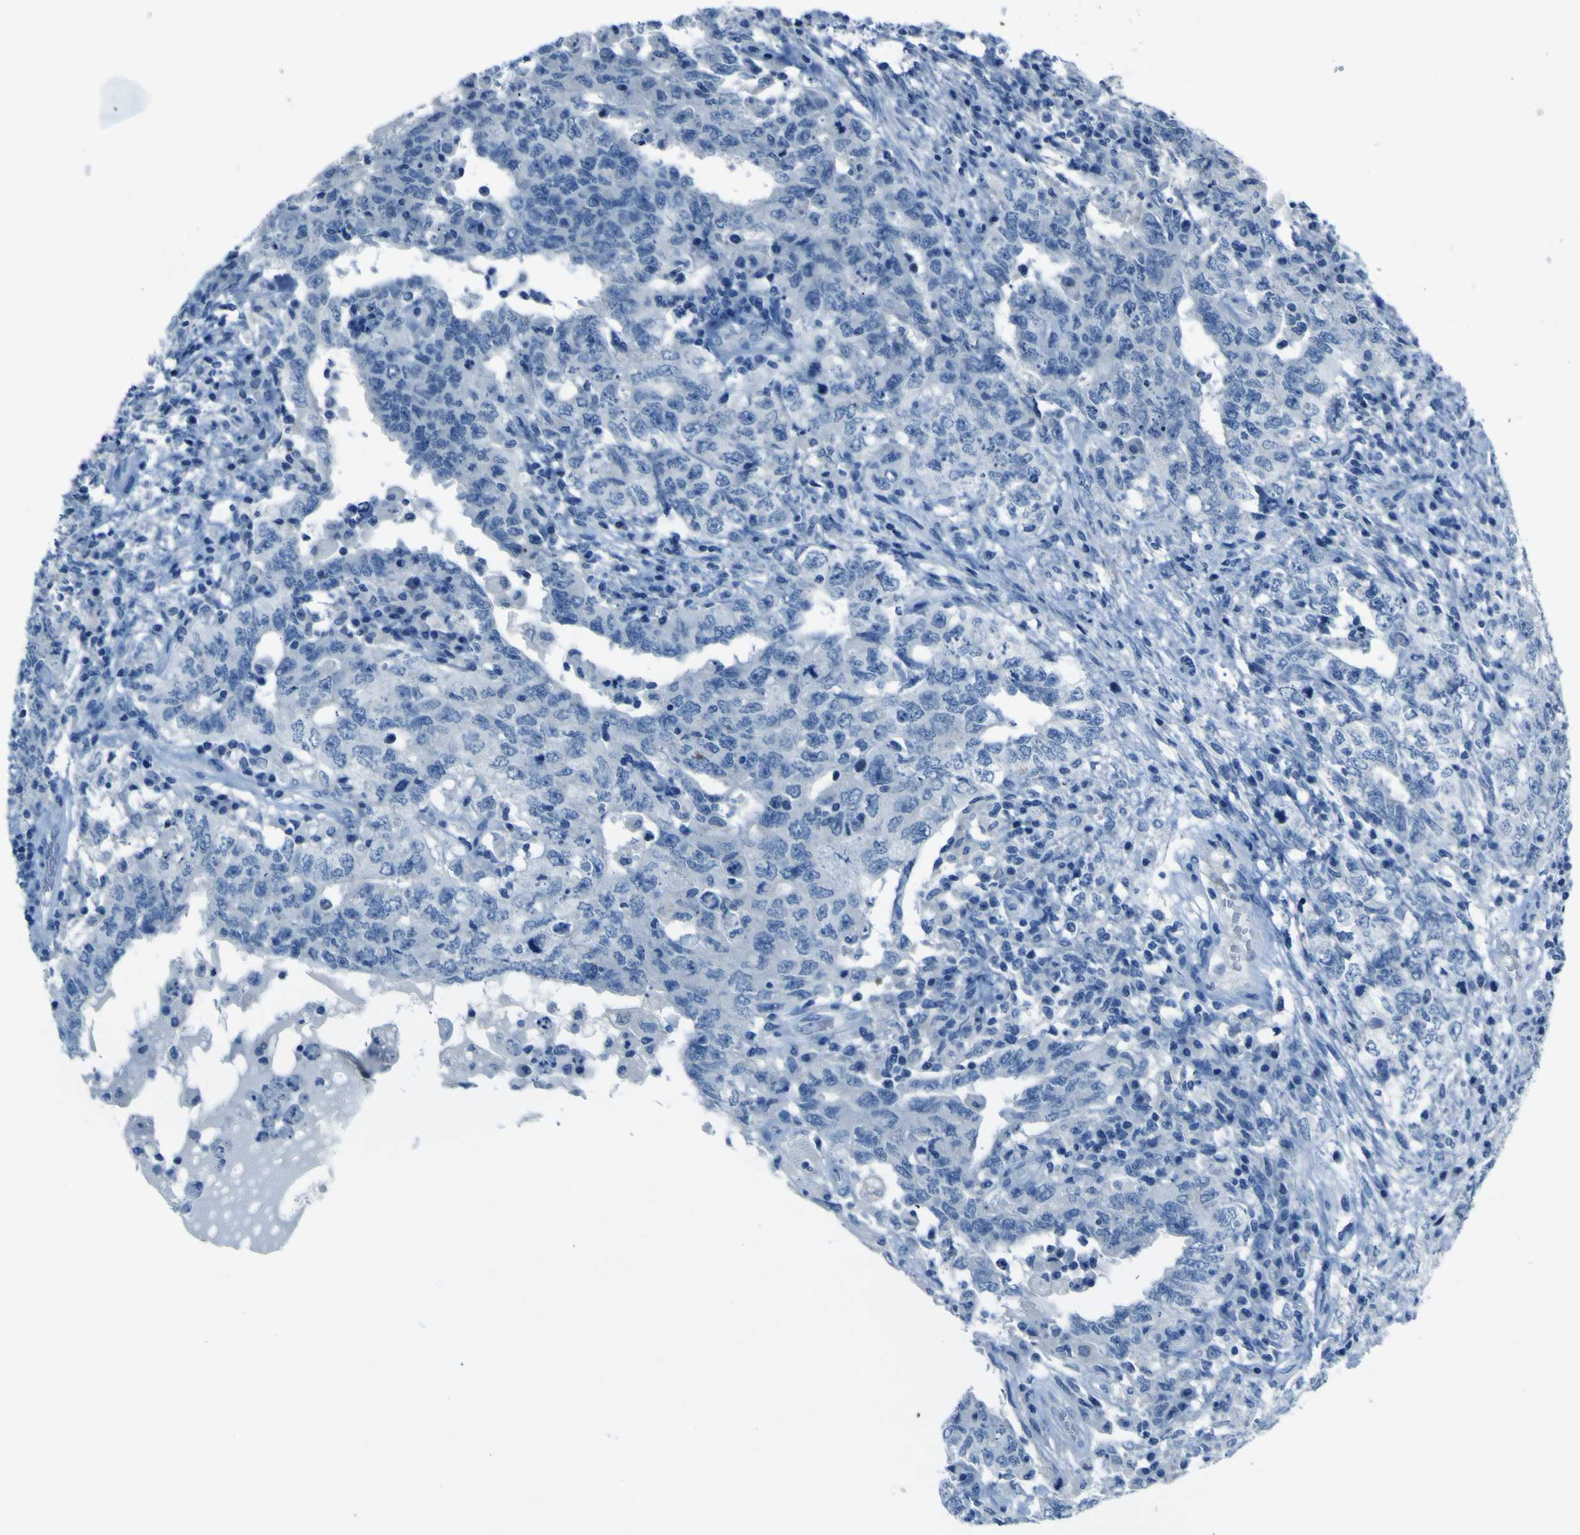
{"staining": {"intensity": "negative", "quantity": "none", "location": "none"}, "tissue": "testis cancer", "cell_type": "Tumor cells", "image_type": "cancer", "snomed": [{"axis": "morphology", "description": "Carcinoma, Embryonal, NOS"}, {"axis": "topography", "description": "Testis"}], "caption": "Micrograph shows no protein staining in tumor cells of embryonal carcinoma (testis) tissue.", "gene": "PHKG1", "patient": {"sex": "male", "age": 26}}